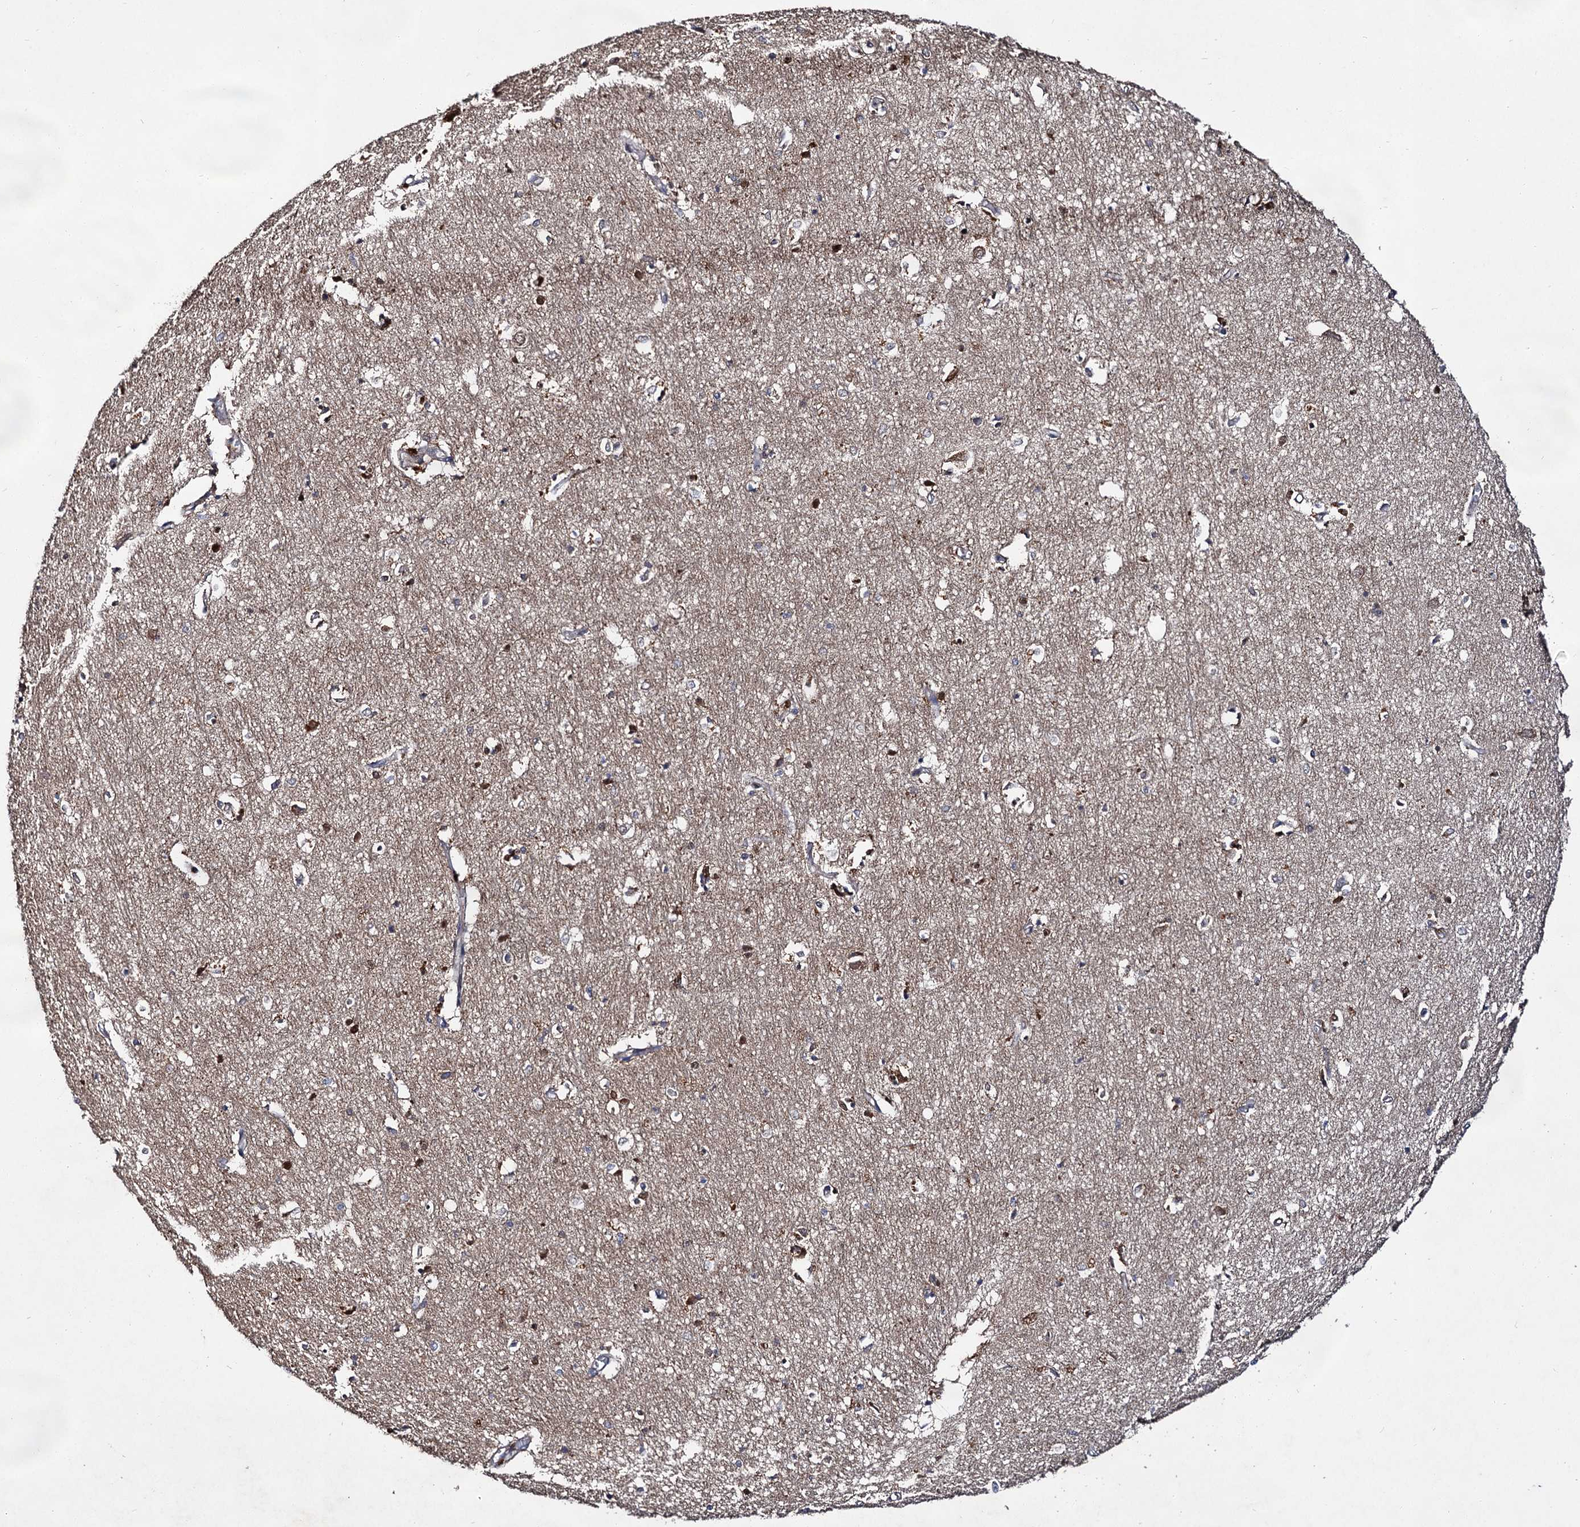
{"staining": {"intensity": "moderate", "quantity": "25%-75%", "location": "cytoplasmic/membranous"}, "tissue": "hippocampus", "cell_type": "Glial cells", "image_type": "normal", "snomed": [{"axis": "morphology", "description": "Normal tissue, NOS"}, {"axis": "topography", "description": "Hippocampus"}], "caption": "Immunohistochemical staining of benign hippocampus shows medium levels of moderate cytoplasmic/membranous staining in about 25%-75% of glial cells. (Brightfield microscopy of DAB IHC at high magnification).", "gene": "NAA25", "patient": {"sex": "female", "age": 64}}